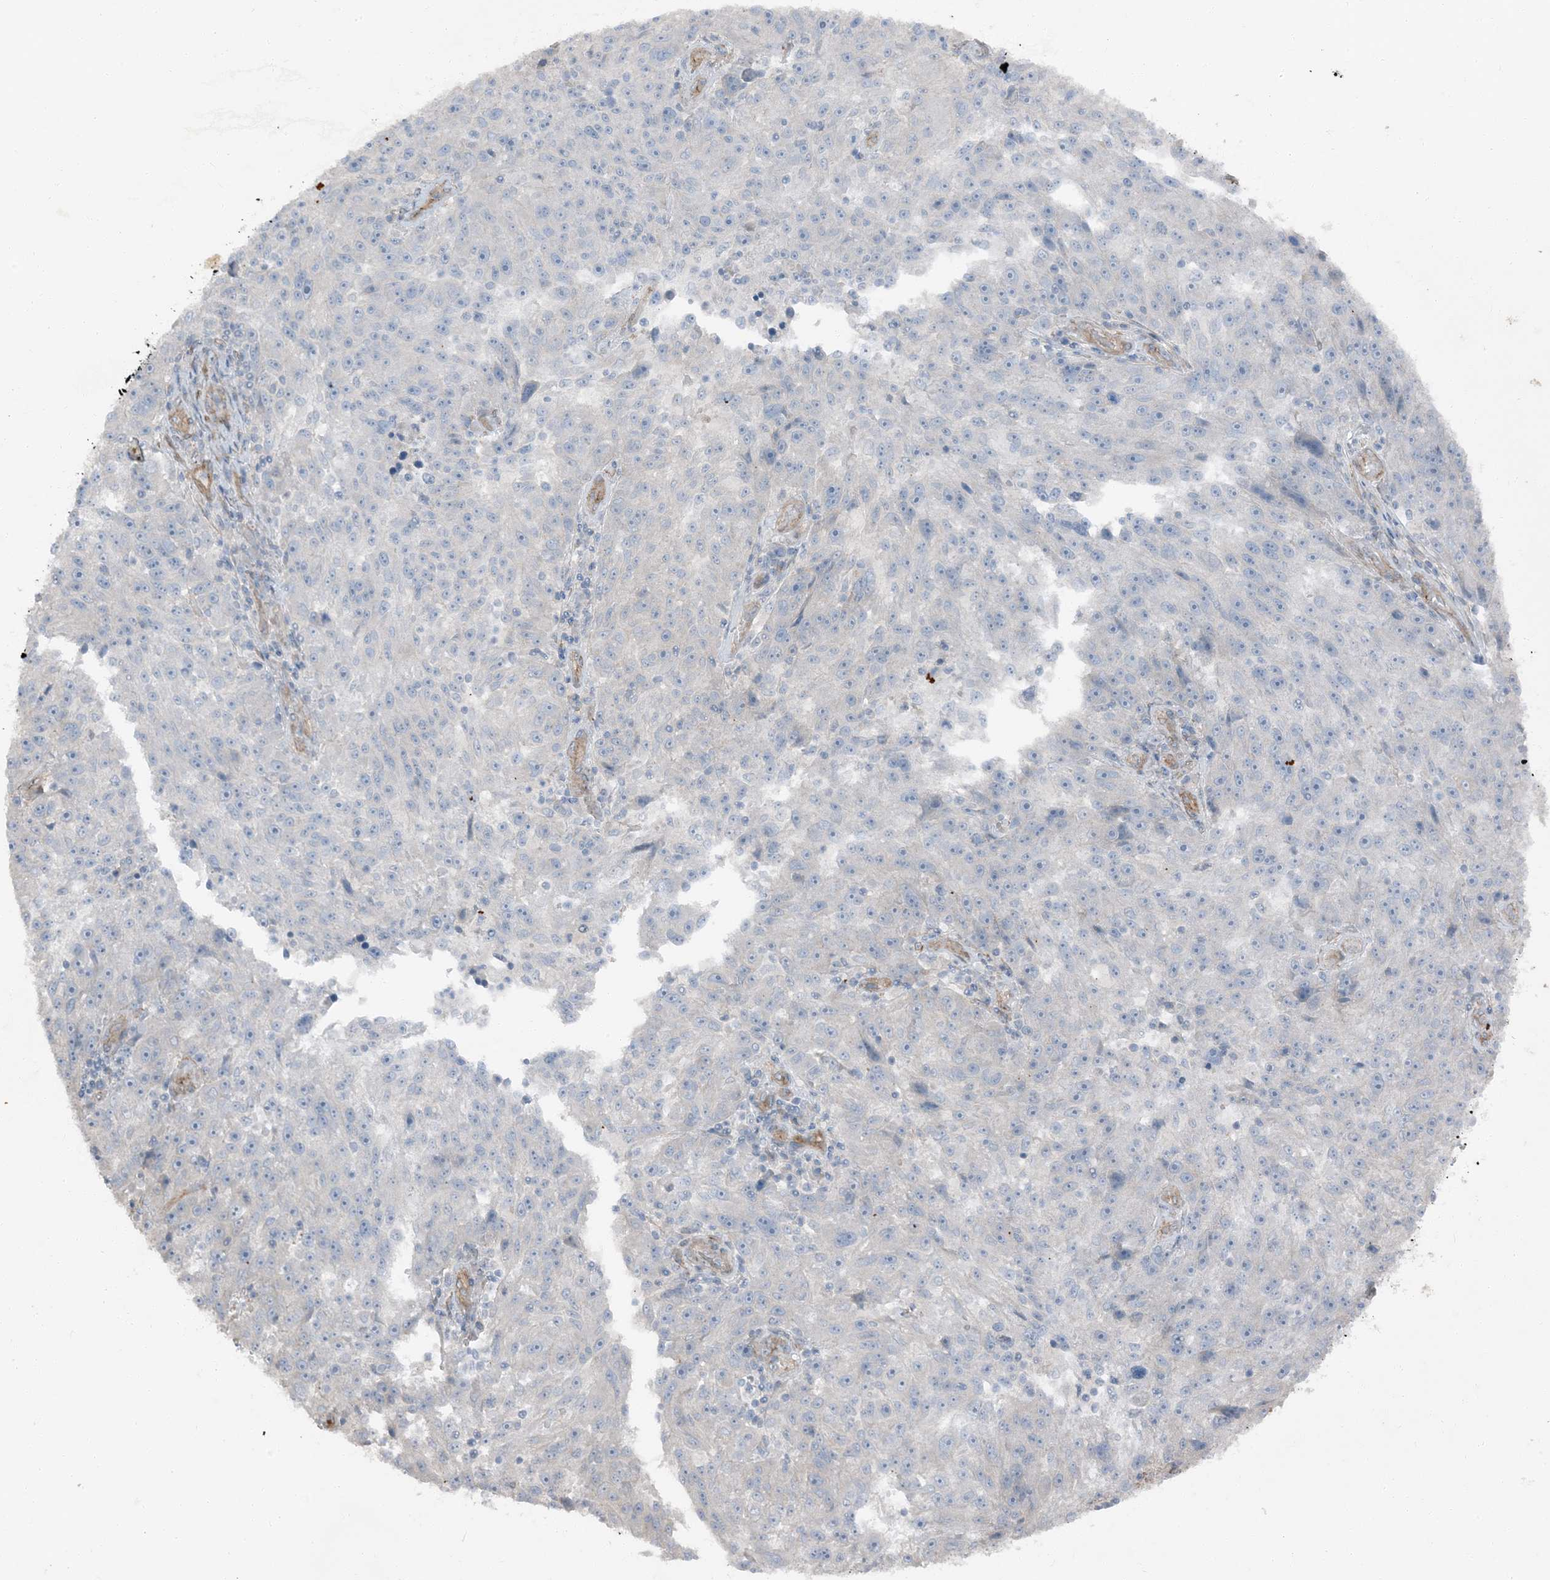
{"staining": {"intensity": "negative", "quantity": "none", "location": "none"}, "tissue": "melanoma", "cell_type": "Tumor cells", "image_type": "cancer", "snomed": [{"axis": "morphology", "description": "Malignant melanoma, NOS"}, {"axis": "topography", "description": "Skin"}], "caption": "IHC image of neoplastic tissue: human melanoma stained with DAB reveals no significant protein positivity in tumor cells. The staining is performed using DAB (3,3'-diaminobenzidine) brown chromogen with nuclei counter-stained in using hematoxylin.", "gene": "ZFP90", "patient": {"sex": "male", "age": 53}}